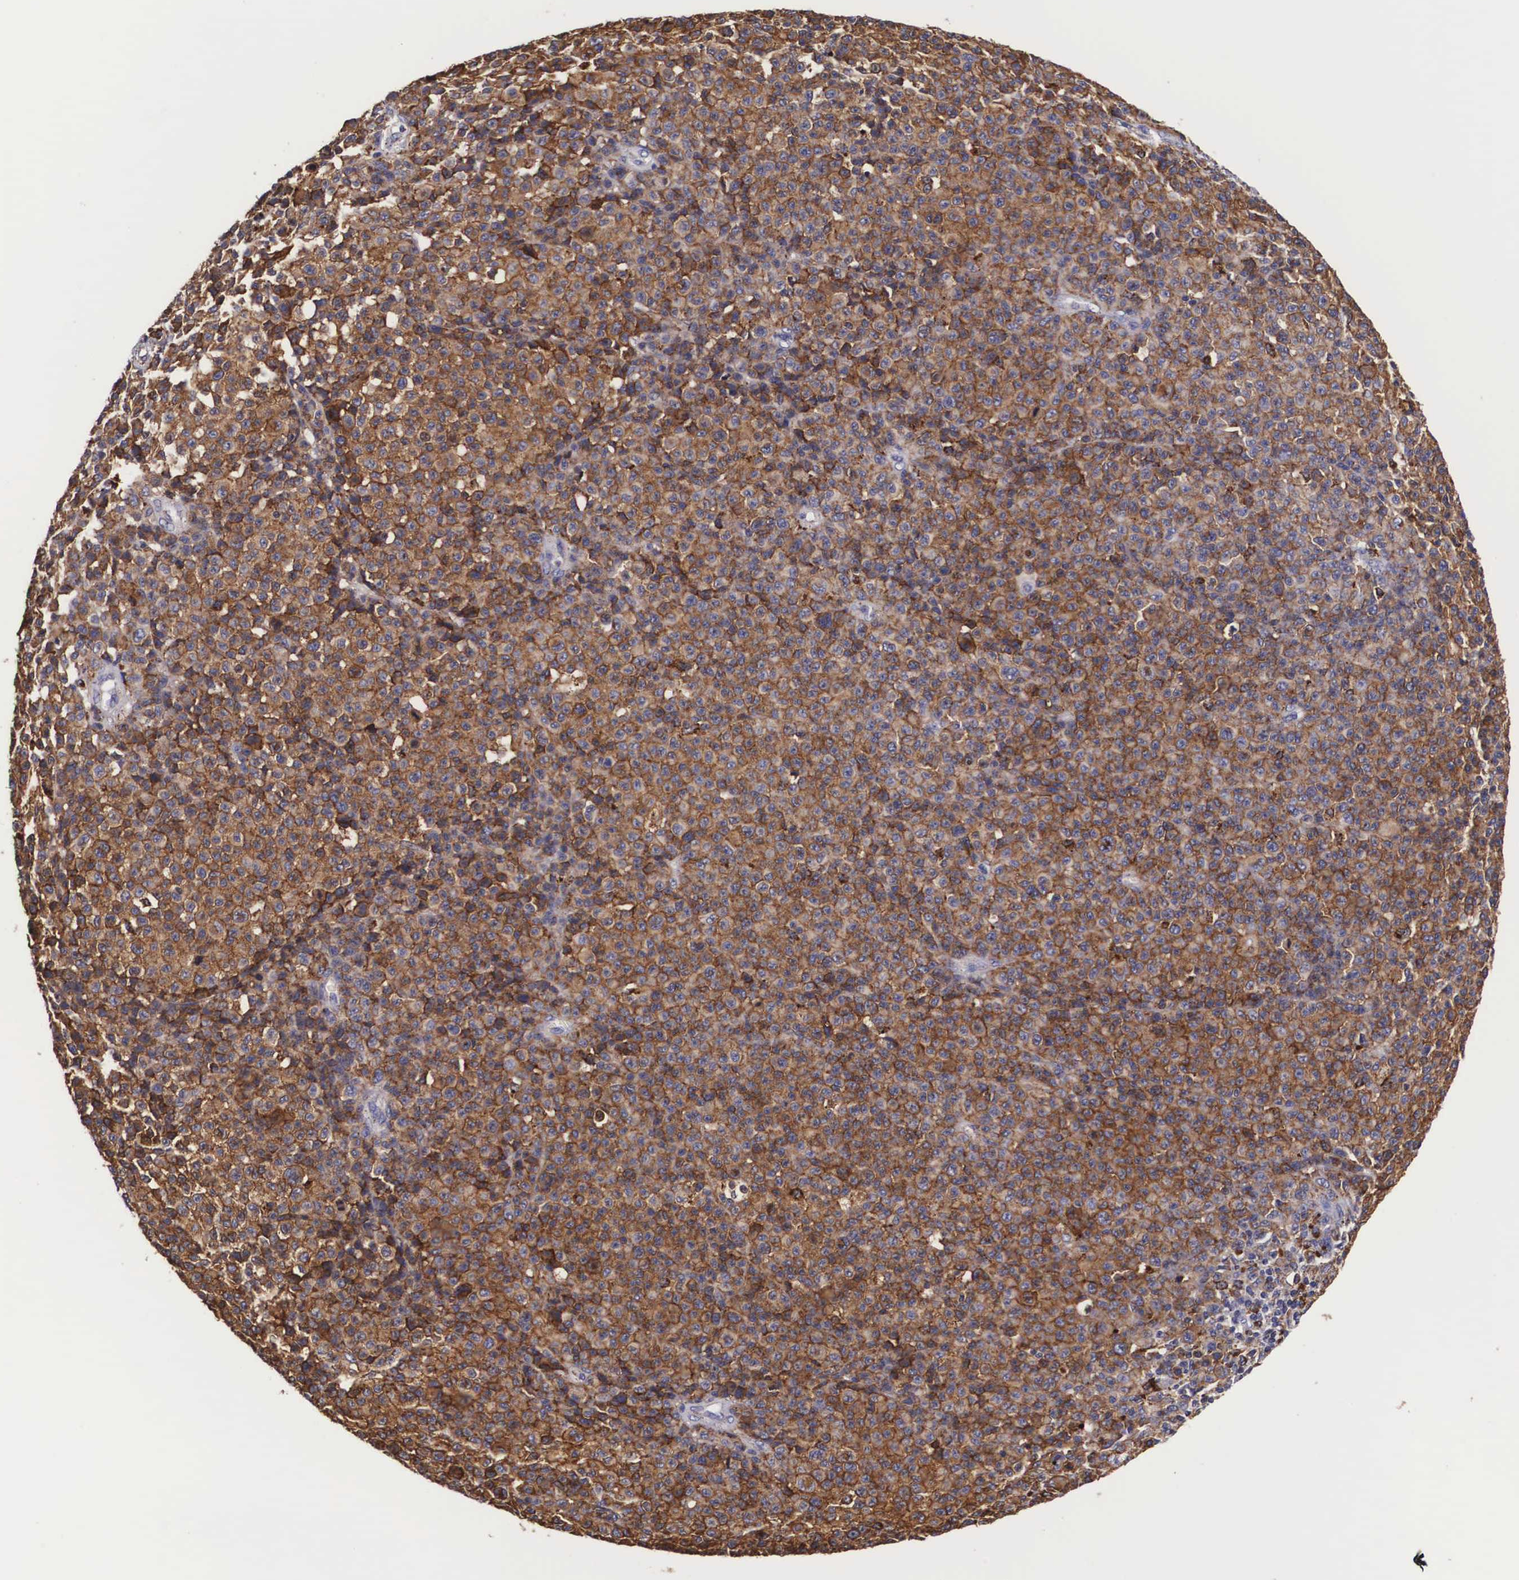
{"staining": {"intensity": "strong", "quantity": ">75%", "location": "cytoplasmic/membranous"}, "tissue": "melanoma", "cell_type": "Tumor cells", "image_type": "cancer", "snomed": [{"axis": "morphology", "description": "Malignant melanoma, Metastatic site"}, {"axis": "topography", "description": "Skin"}], "caption": "Tumor cells display strong cytoplasmic/membranous expression in about >75% of cells in malignant melanoma (metastatic site). The staining was performed using DAB to visualize the protein expression in brown, while the nuclei were stained in blue with hematoxylin (Magnification: 20x).", "gene": "NAGA", "patient": {"sex": "male", "age": 32}}